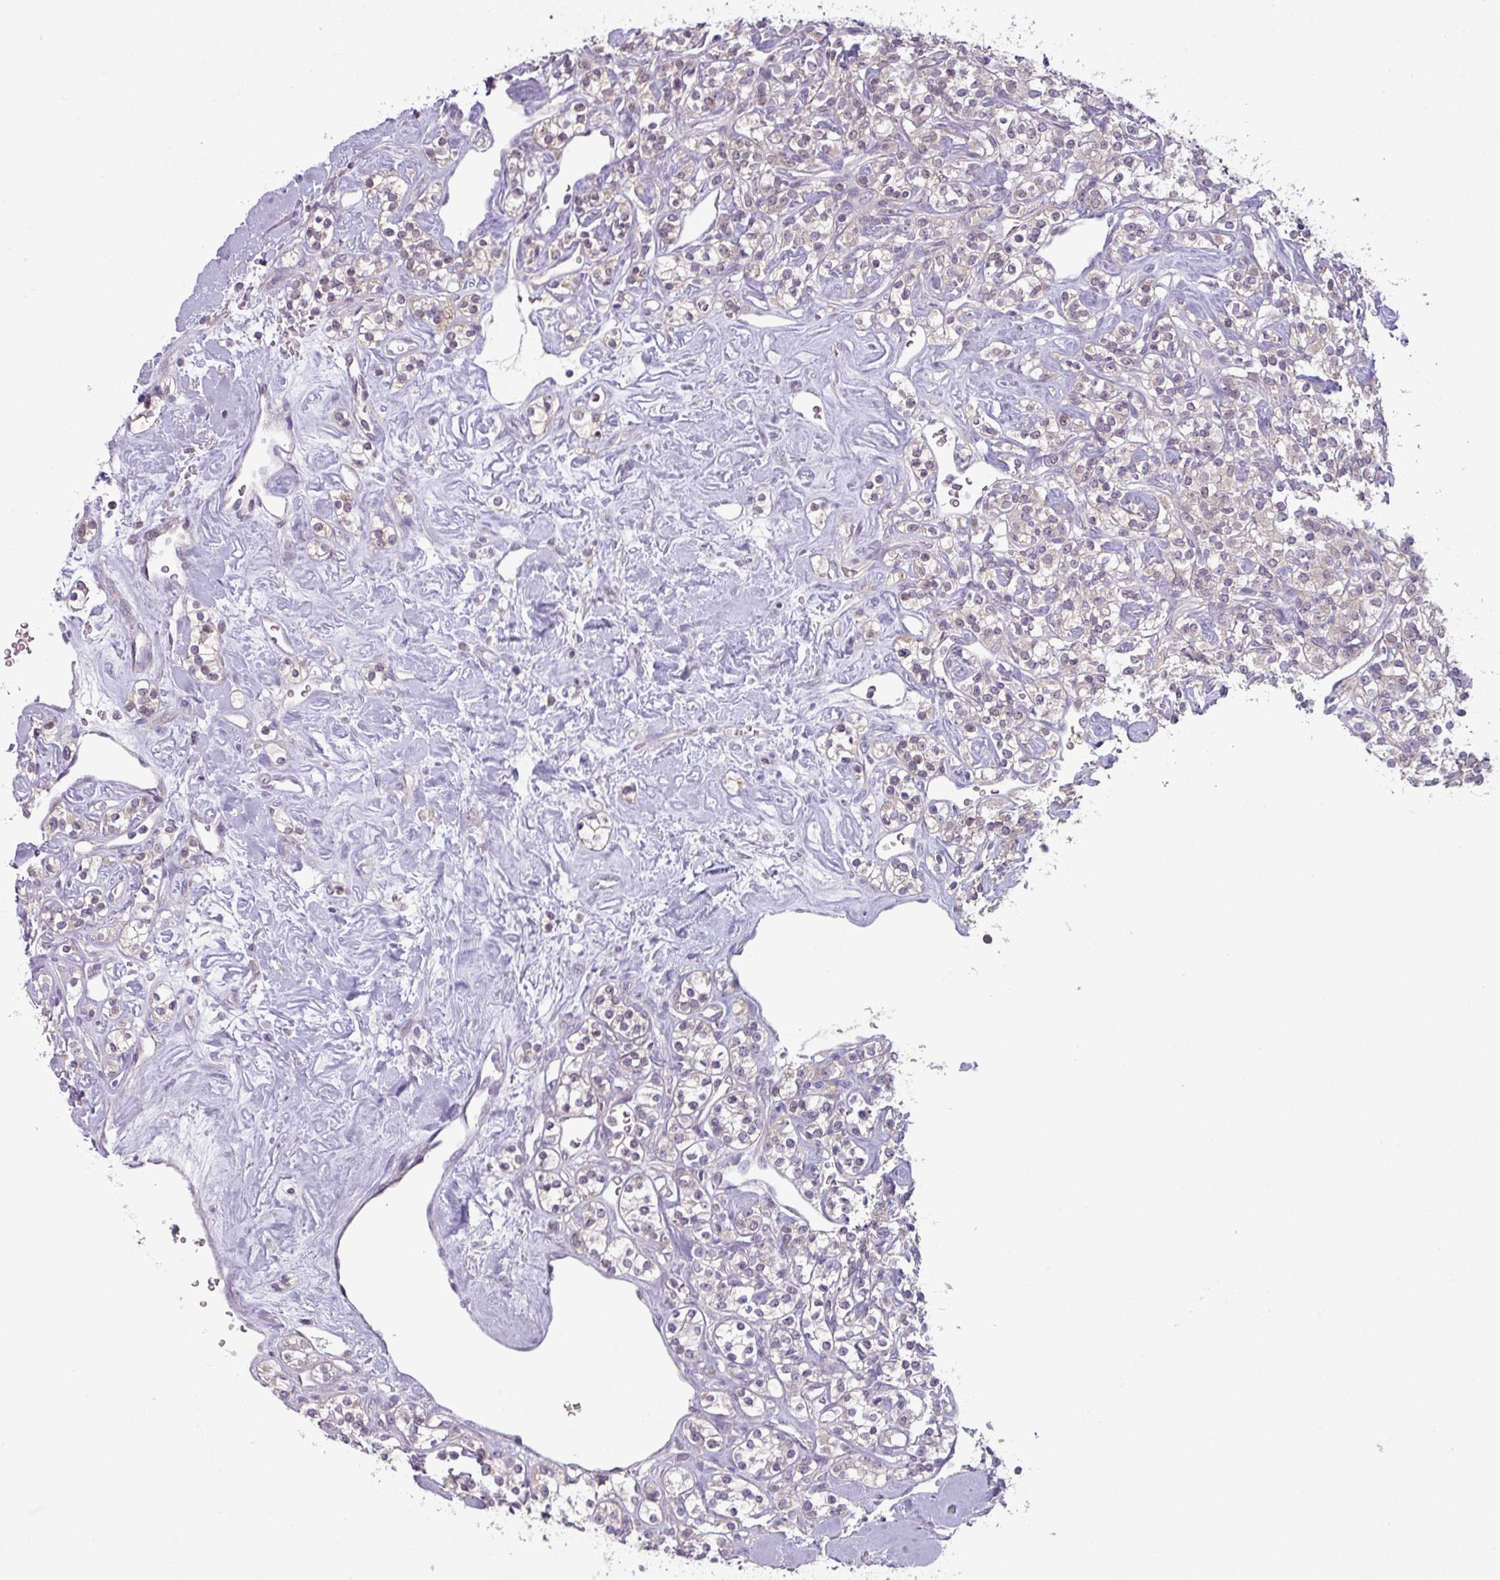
{"staining": {"intensity": "weak", "quantity": "<25%", "location": "nuclear"}, "tissue": "renal cancer", "cell_type": "Tumor cells", "image_type": "cancer", "snomed": [{"axis": "morphology", "description": "Adenocarcinoma, NOS"}, {"axis": "topography", "description": "Kidney"}], "caption": "Human renal cancer (adenocarcinoma) stained for a protein using IHC shows no staining in tumor cells.", "gene": "TTLL12", "patient": {"sex": "male", "age": 77}}